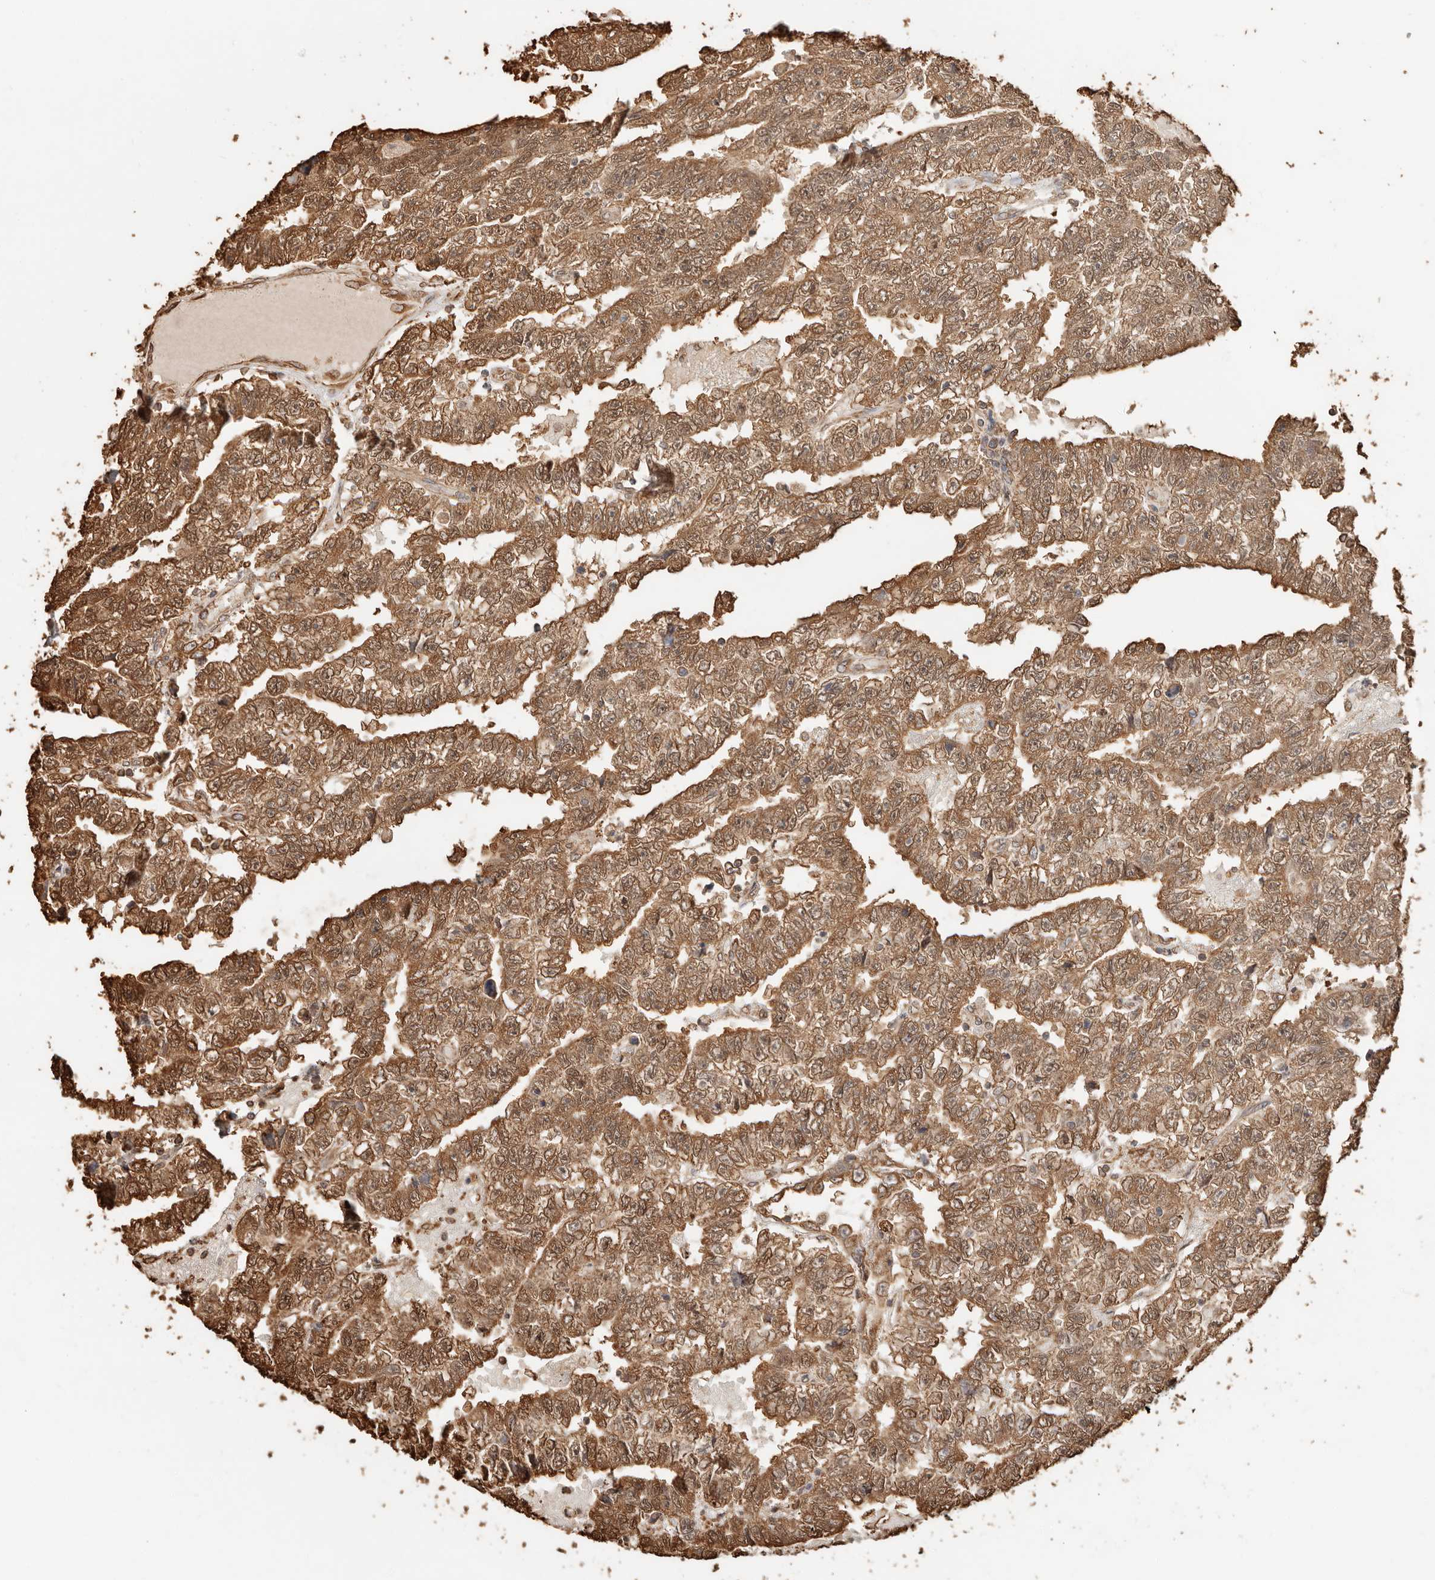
{"staining": {"intensity": "moderate", "quantity": ">75%", "location": "cytoplasmic/membranous,nuclear"}, "tissue": "testis cancer", "cell_type": "Tumor cells", "image_type": "cancer", "snomed": [{"axis": "morphology", "description": "Carcinoma, Embryonal, NOS"}, {"axis": "topography", "description": "Testis"}], "caption": "A brown stain highlights moderate cytoplasmic/membranous and nuclear expression of a protein in testis cancer (embryonal carcinoma) tumor cells. The protein is stained brown, and the nuclei are stained in blue (DAB (3,3'-diaminobenzidine) IHC with brightfield microscopy, high magnification).", "gene": "ARHGEF10L", "patient": {"sex": "male", "age": 25}}